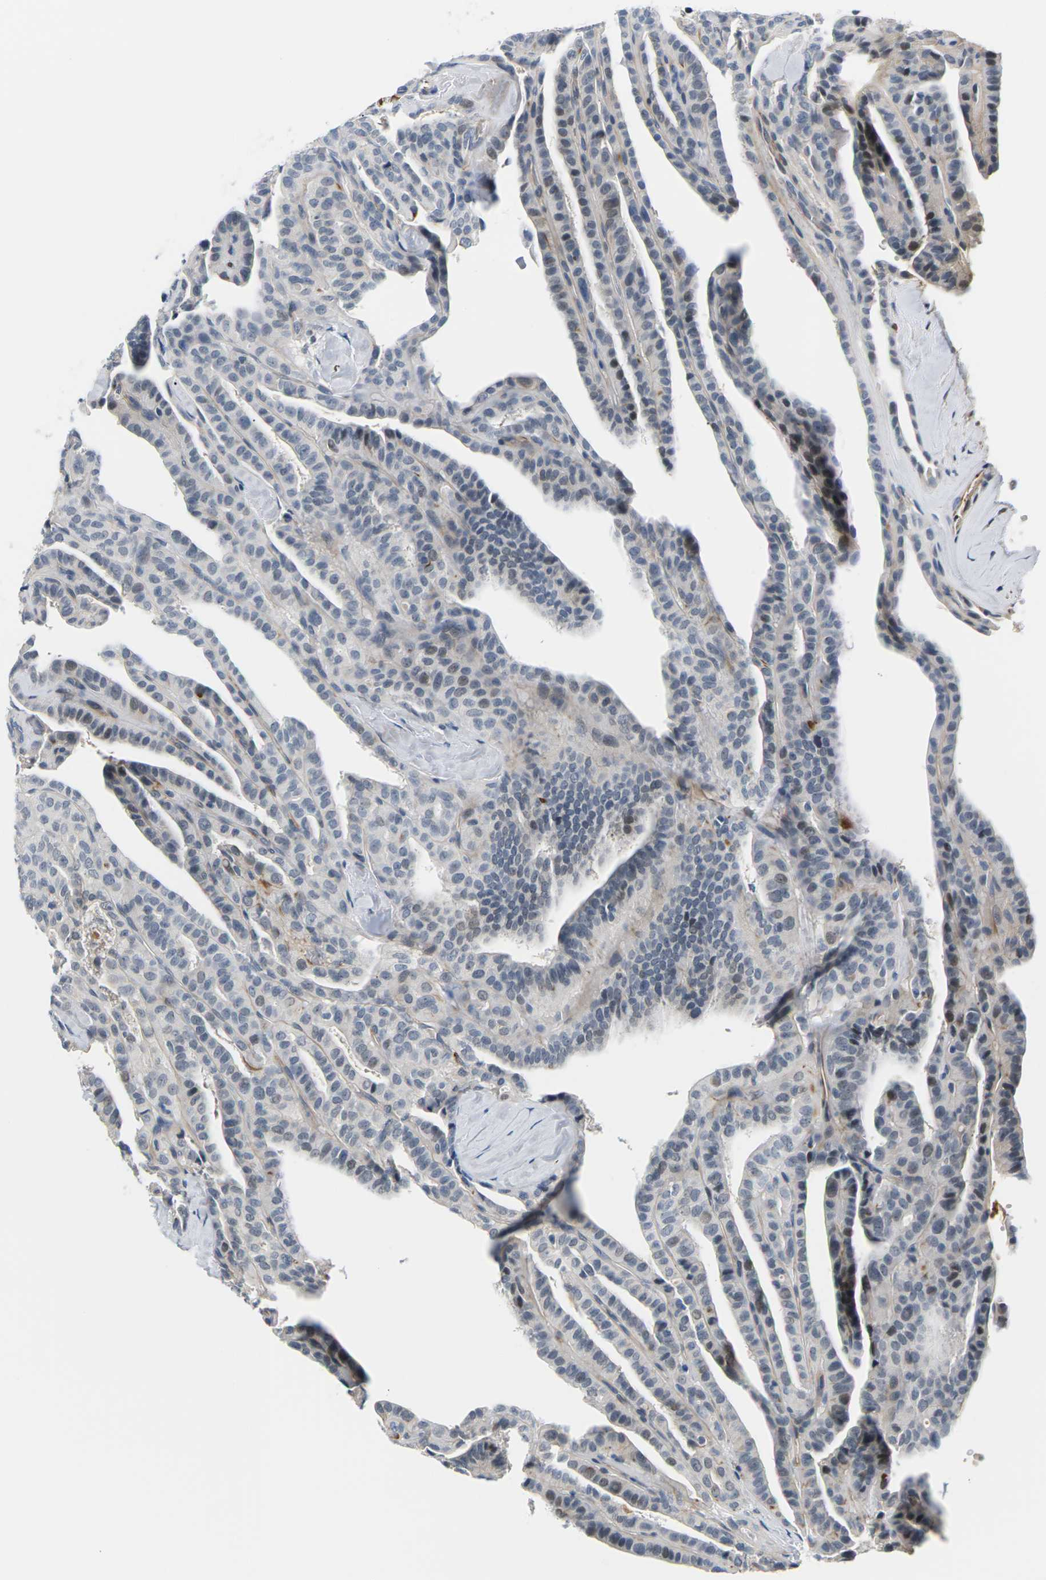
{"staining": {"intensity": "moderate", "quantity": "<25%", "location": "nuclear"}, "tissue": "thyroid cancer", "cell_type": "Tumor cells", "image_type": "cancer", "snomed": [{"axis": "morphology", "description": "Papillary adenocarcinoma, NOS"}, {"axis": "topography", "description": "Thyroid gland"}], "caption": "Immunohistochemical staining of human thyroid papillary adenocarcinoma exhibits low levels of moderate nuclear staining in approximately <25% of tumor cells.", "gene": "PKP2", "patient": {"sex": "male", "age": 77}}